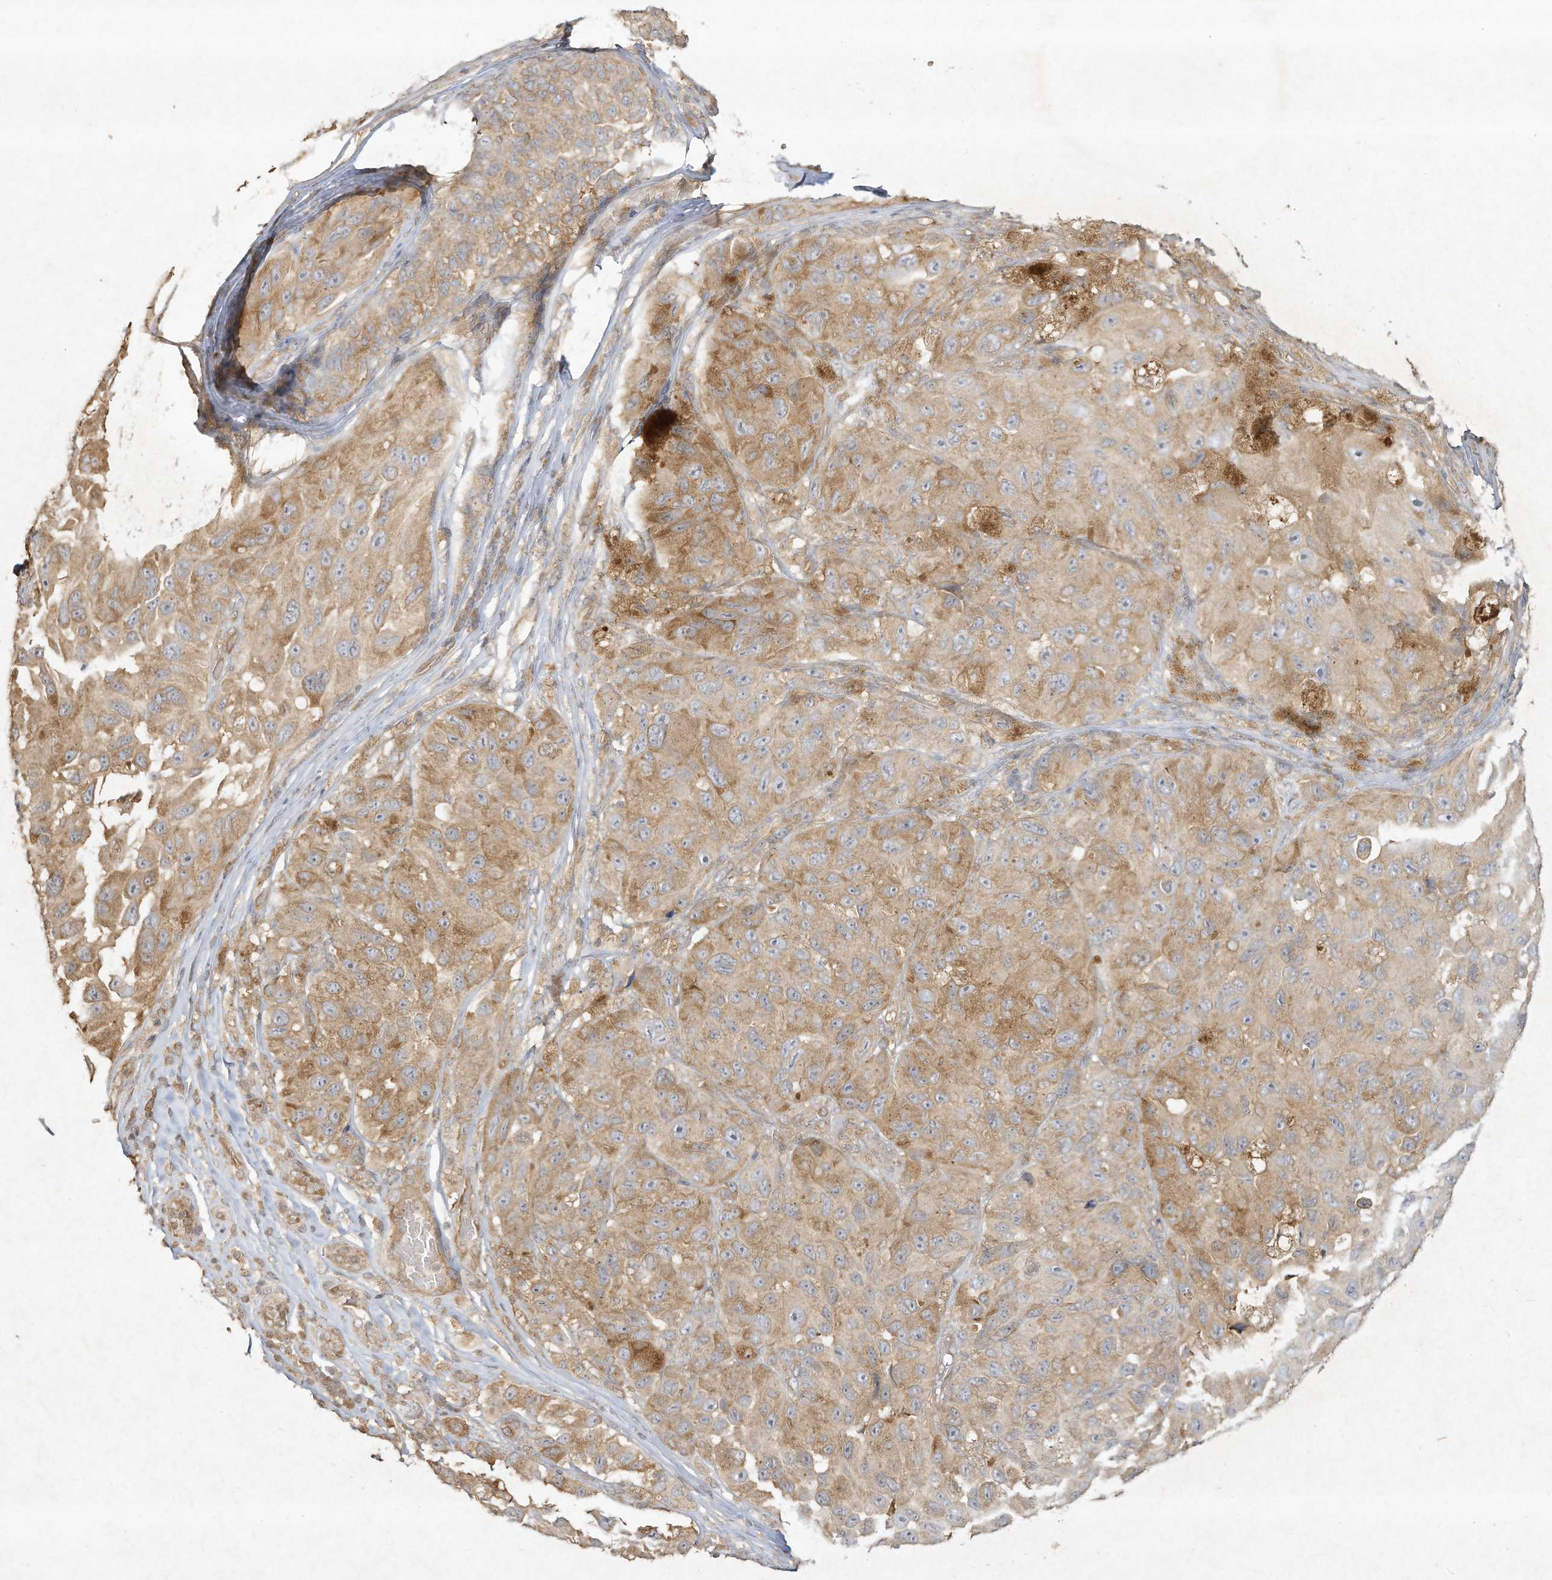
{"staining": {"intensity": "moderate", "quantity": ">75%", "location": "cytoplasmic/membranous"}, "tissue": "melanoma", "cell_type": "Tumor cells", "image_type": "cancer", "snomed": [{"axis": "morphology", "description": "Malignant melanoma, NOS"}, {"axis": "topography", "description": "Skin"}], "caption": "Human malignant melanoma stained for a protein (brown) displays moderate cytoplasmic/membranous positive staining in about >75% of tumor cells.", "gene": "DYNC1I2", "patient": {"sex": "female", "age": 73}}